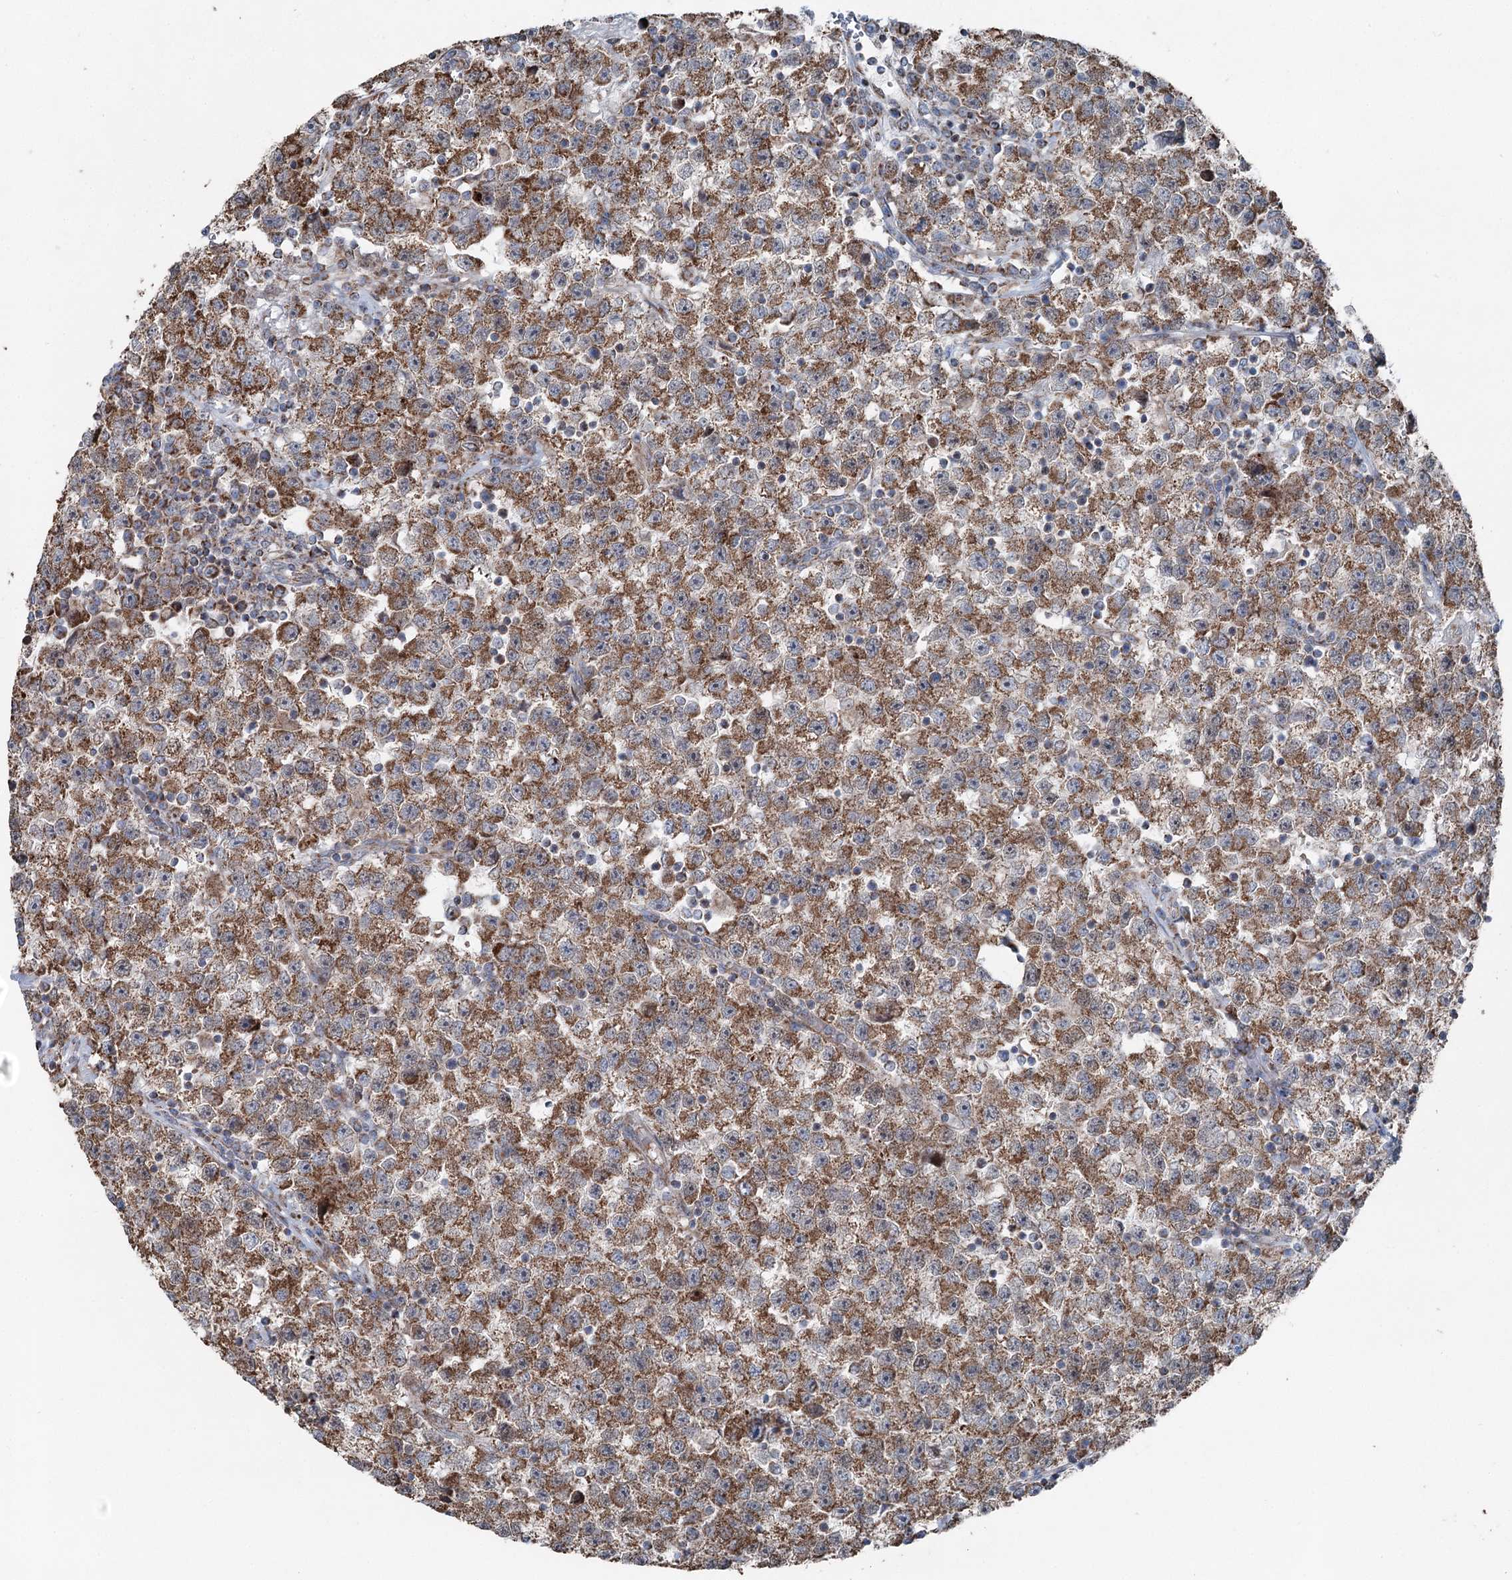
{"staining": {"intensity": "strong", "quantity": ">75%", "location": "cytoplasmic/membranous"}, "tissue": "testis cancer", "cell_type": "Tumor cells", "image_type": "cancer", "snomed": [{"axis": "morphology", "description": "Seminoma, NOS"}, {"axis": "topography", "description": "Testis"}], "caption": "Seminoma (testis) stained with immunohistochemistry demonstrates strong cytoplasmic/membranous staining in approximately >75% of tumor cells.", "gene": "UCN3", "patient": {"sex": "male", "age": 22}}